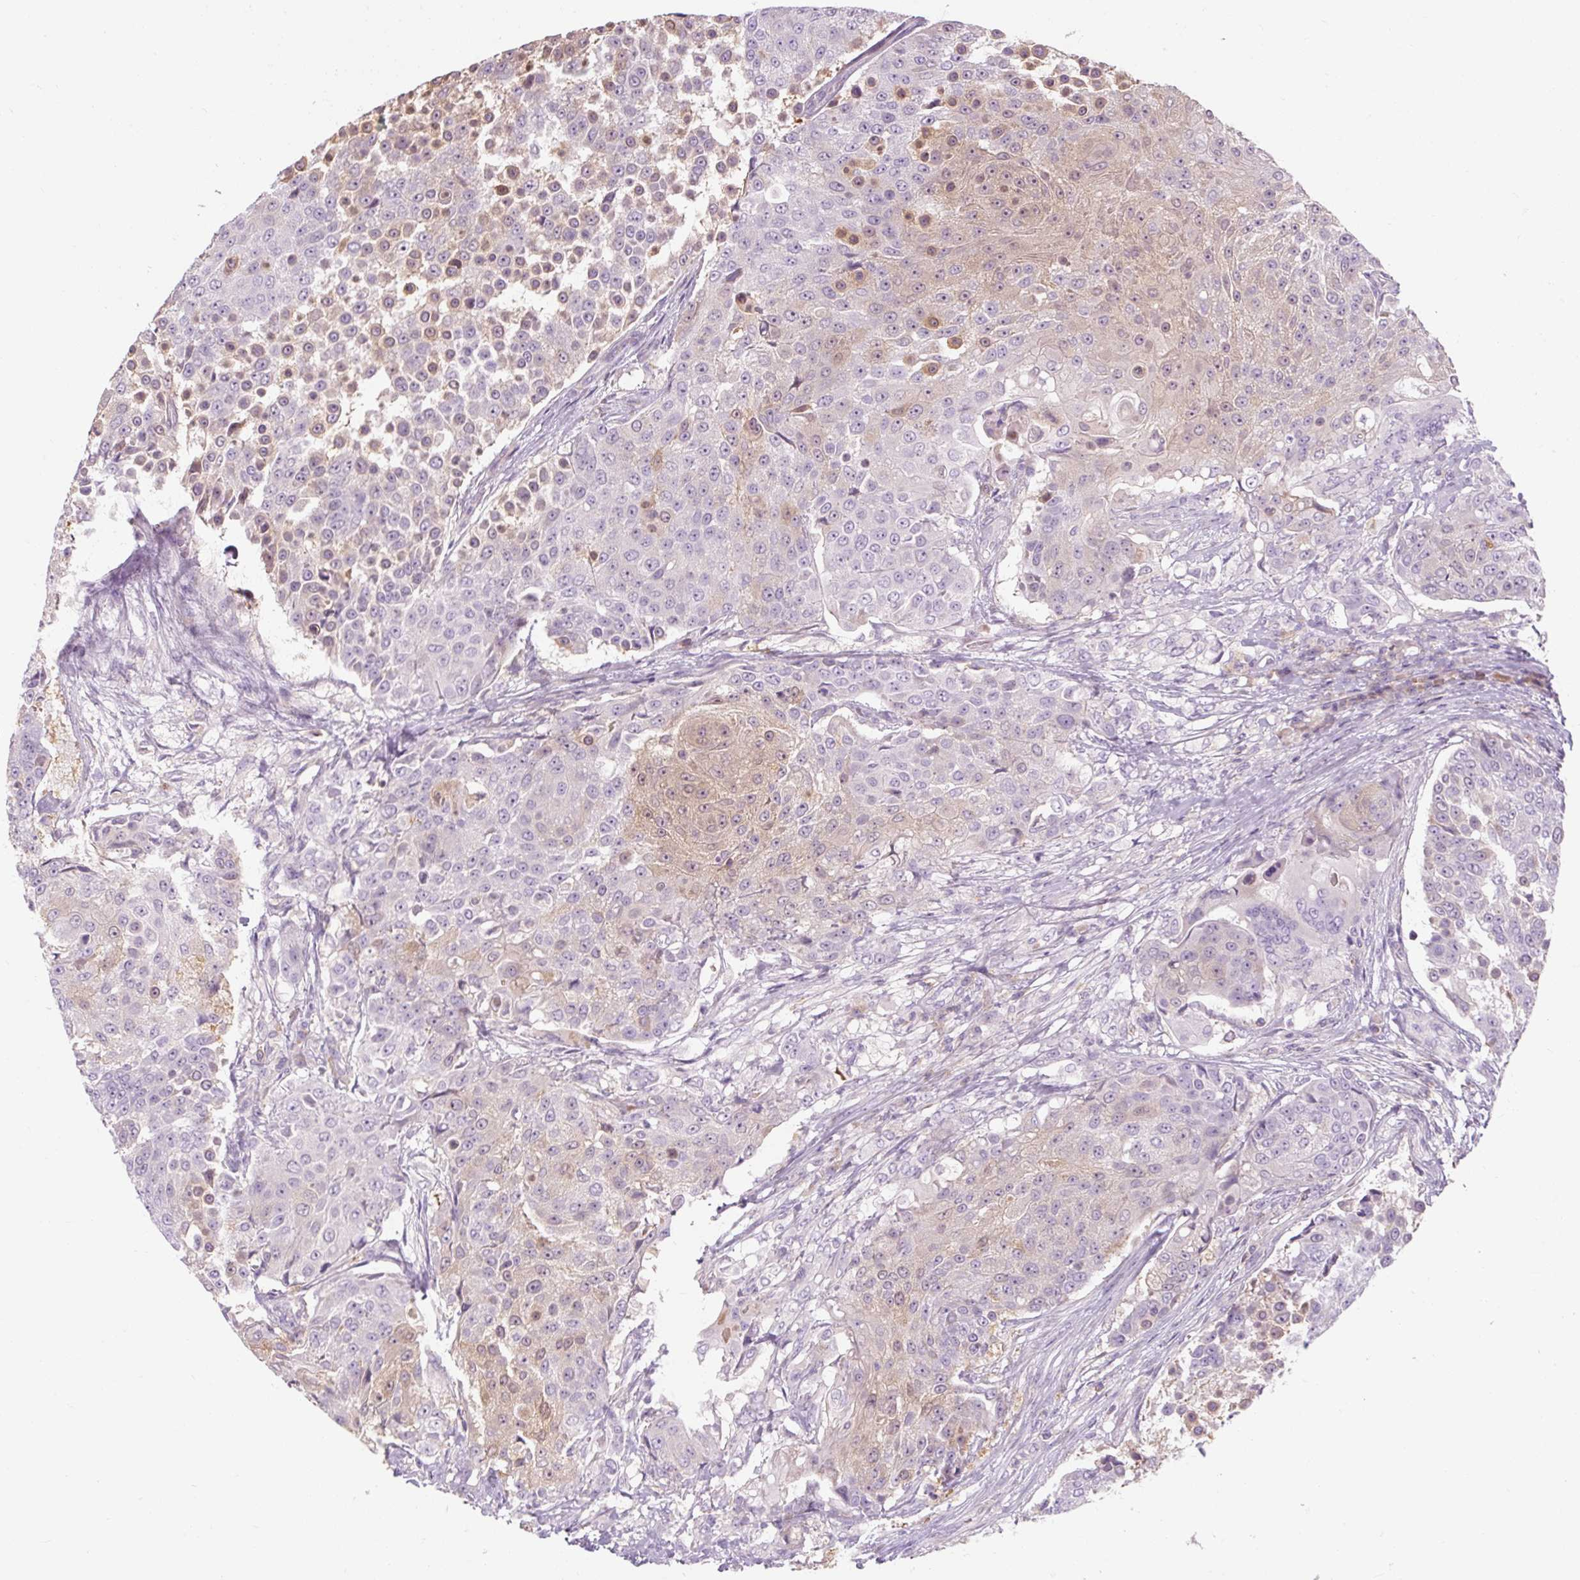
{"staining": {"intensity": "moderate", "quantity": "<25%", "location": "cytoplasmic/membranous"}, "tissue": "urothelial cancer", "cell_type": "Tumor cells", "image_type": "cancer", "snomed": [{"axis": "morphology", "description": "Urothelial carcinoma, High grade"}, {"axis": "topography", "description": "Urinary bladder"}], "caption": "An image showing moderate cytoplasmic/membranous staining in about <25% of tumor cells in urothelial cancer, as visualized by brown immunohistochemical staining.", "gene": "TIGD2", "patient": {"sex": "female", "age": 63}}